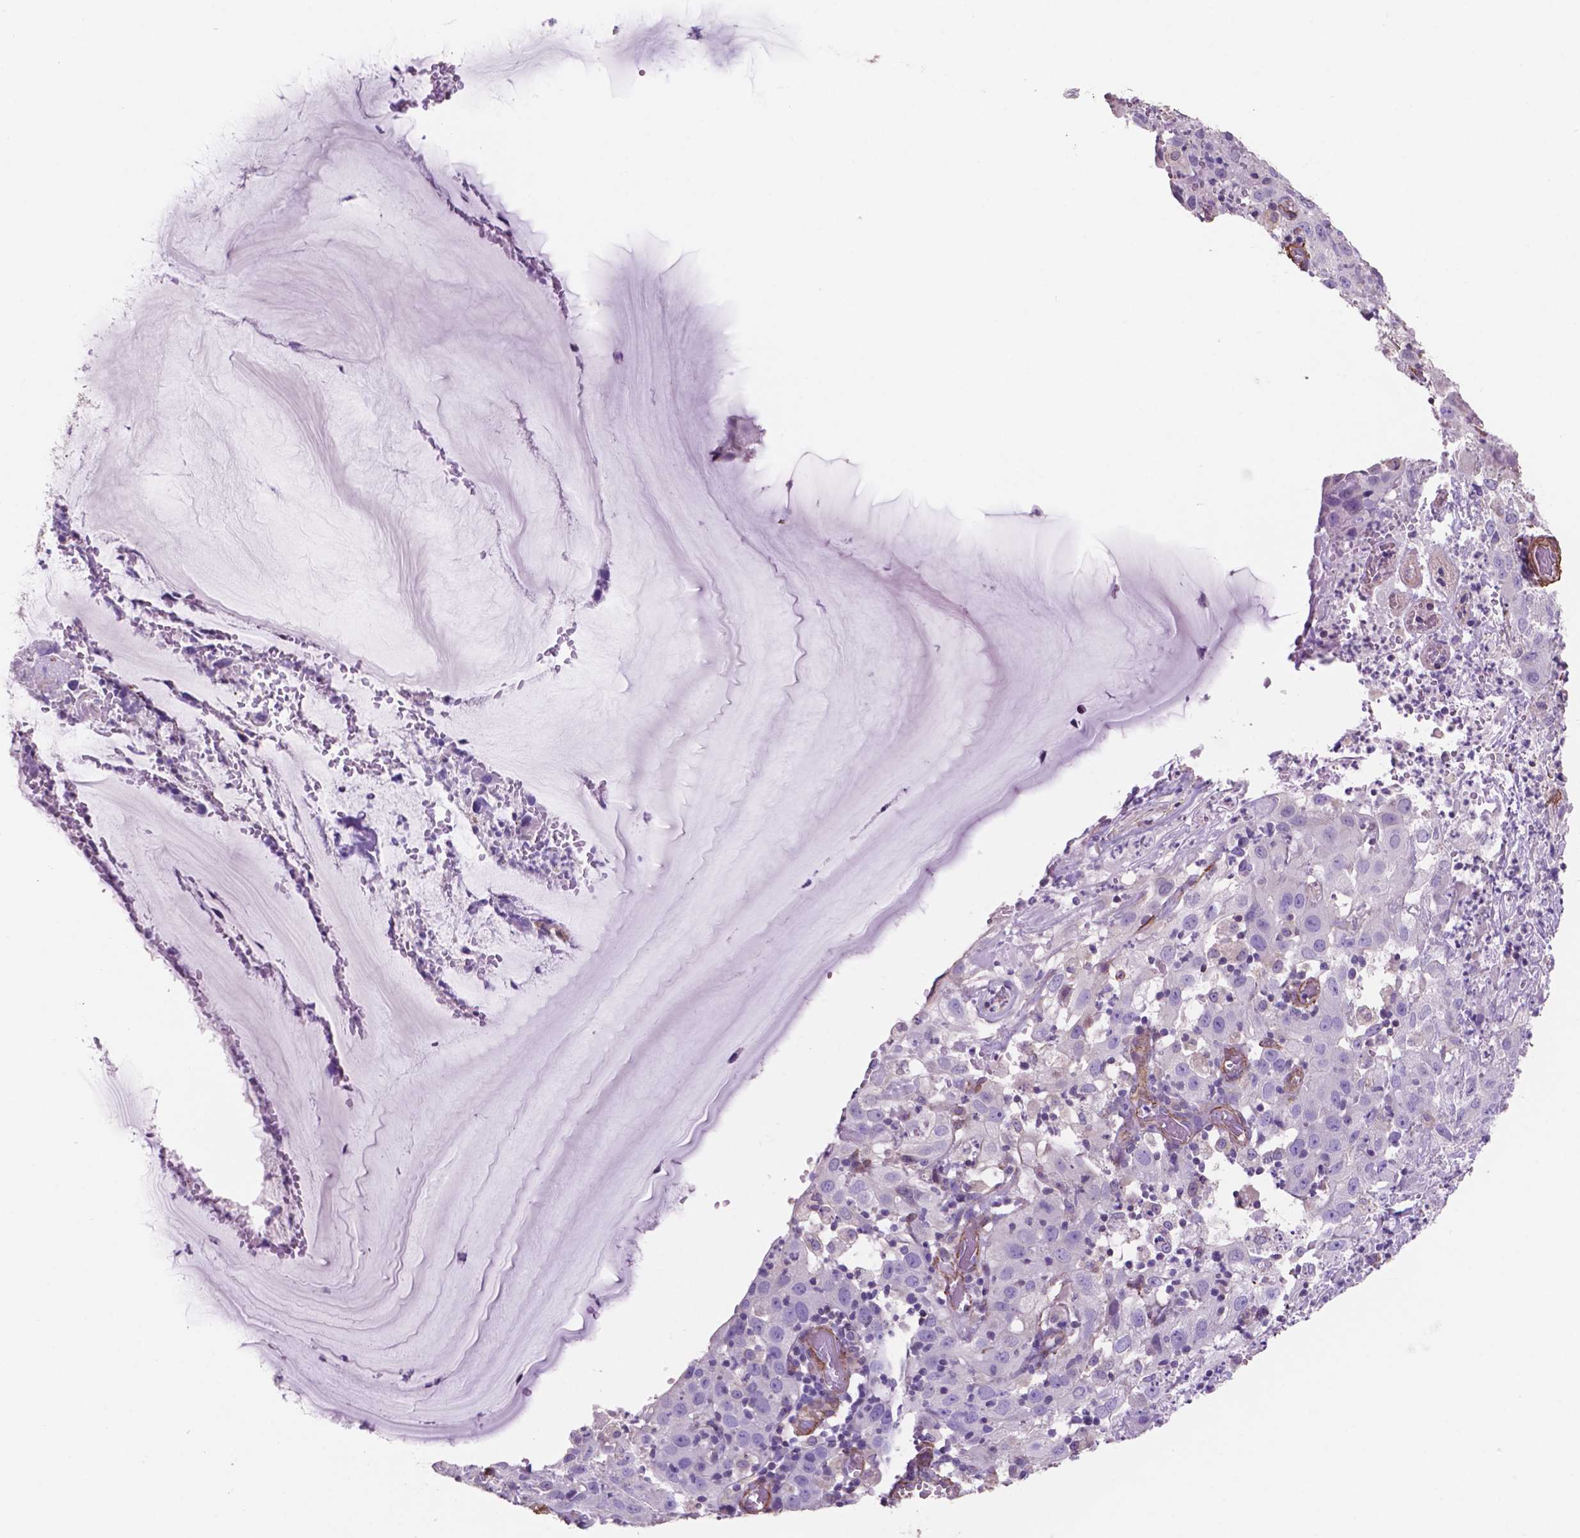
{"staining": {"intensity": "negative", "quantity": "none", "location": "none"}, "tissue": "cervical cancer", "cell_type": "Tumor cells", "image_type": "cancer", "snomed": [{"axis": "morphology", "description": "Squamous cell carcinoma, NOS"}, {"axis": "topography", "description": "Cervix"}], "caption": "There is no significant positivity in tumor cells of squamous cell carcinoma (cervical). The staining was performed using DAB (3,3'-diaminobenzidine) to visualize the protein expression in brown, while the nuclei were stained in blue with hematoxylin (Magnification: 20x).", "gene": "TOR2A", "patient": {"sex": "female", "age": 32}}